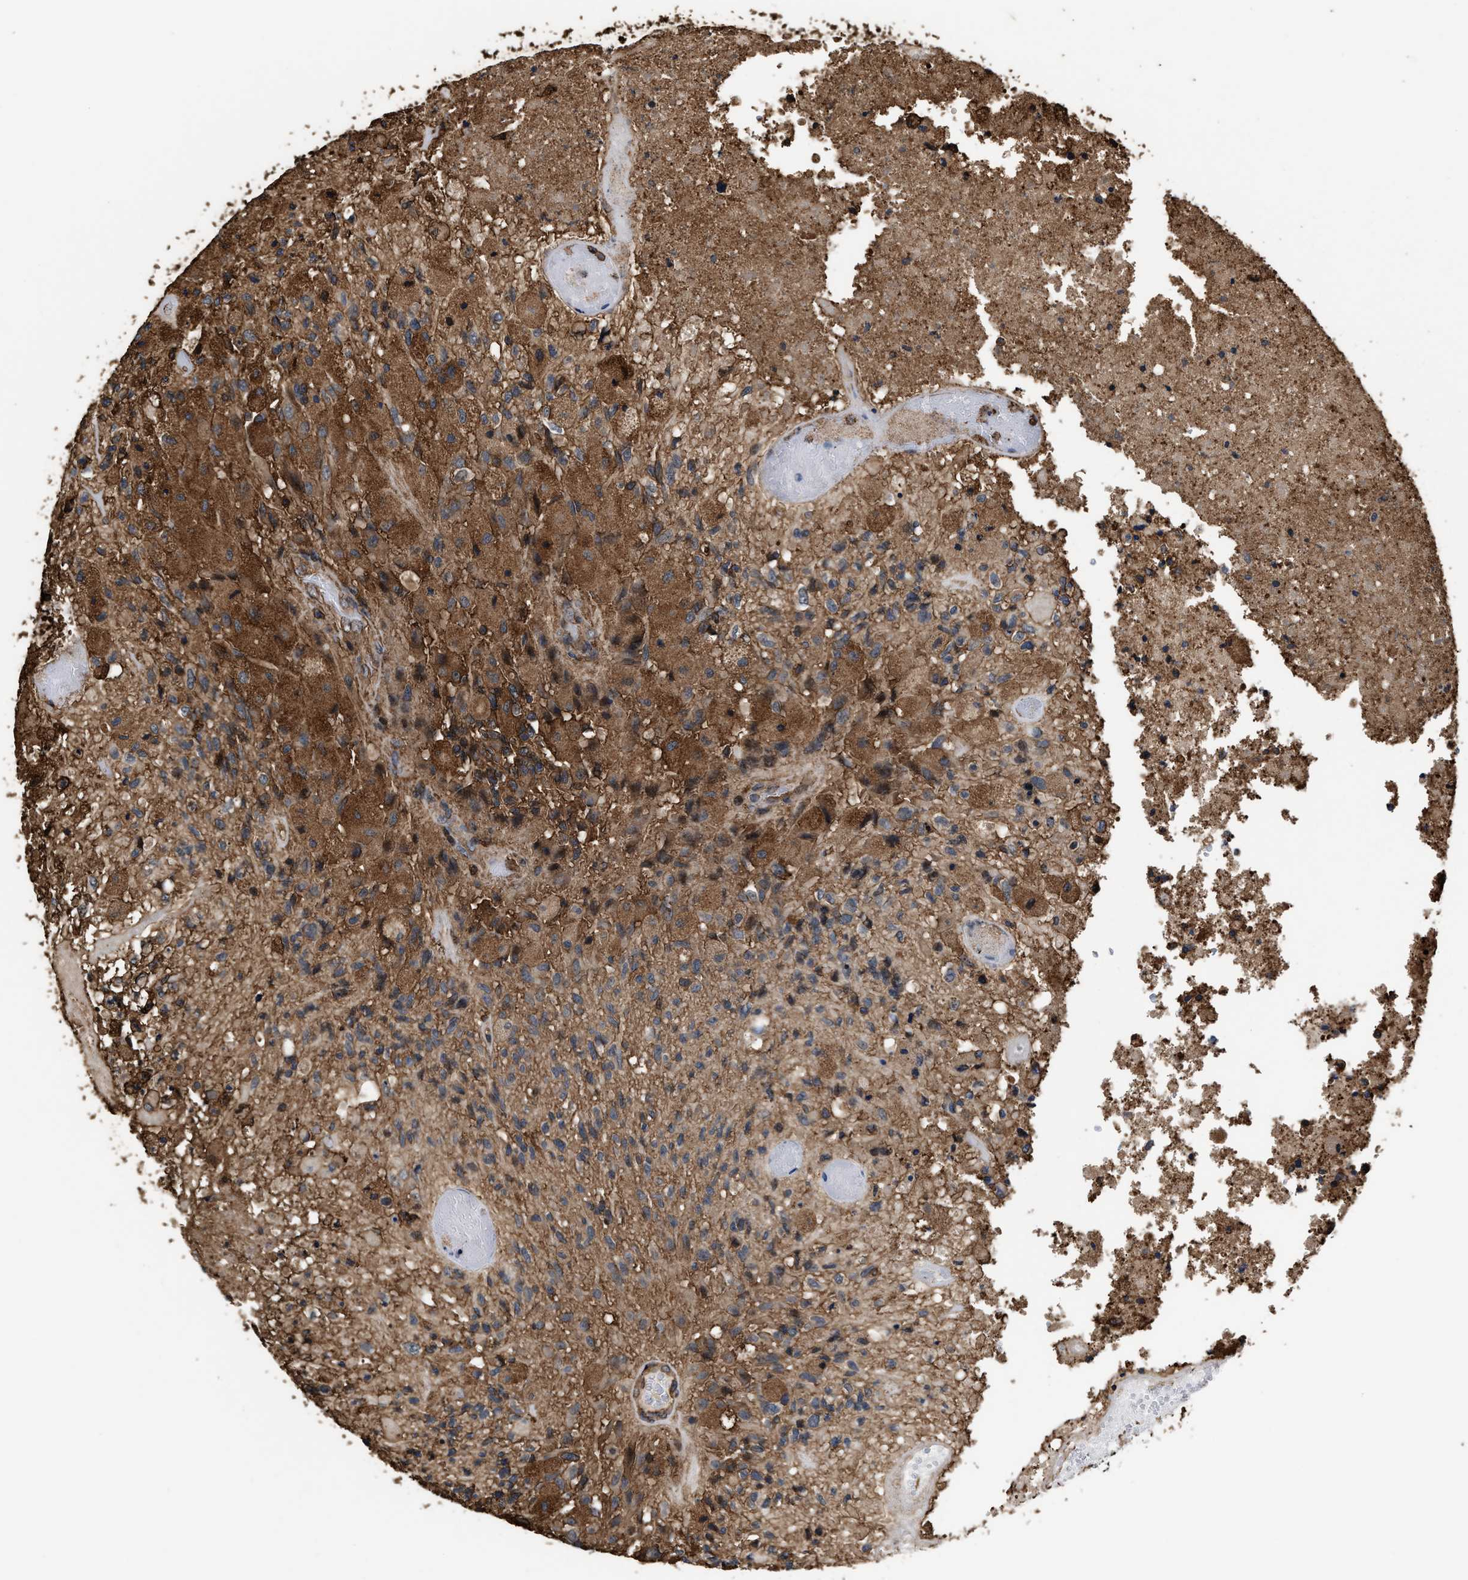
{"staining": {"intensity": "moderate", "quantity": ">75%", "location": "cytoplasmic/membranous"}, "tissue": "glioma", "cell_type": "Tumor cells", "image_type": "cancer", "snomed": [{"axis": "morphology", "description": "Normal tissue, NOS"}, {"axis": "morphology", "description": "Glioma, malignant, High grade"}, {"axis": "topography", "description": "Cerebral cortex"}], "caption": "This is an image of immunohistochemistry (IHC) staining of malignant glioma (high-grade), which shows moderate staining in the cytoplasmic/membranous of tumor cells.", "gene": "KBTBD2", "patient": {"sex": "male", "age": 77}}